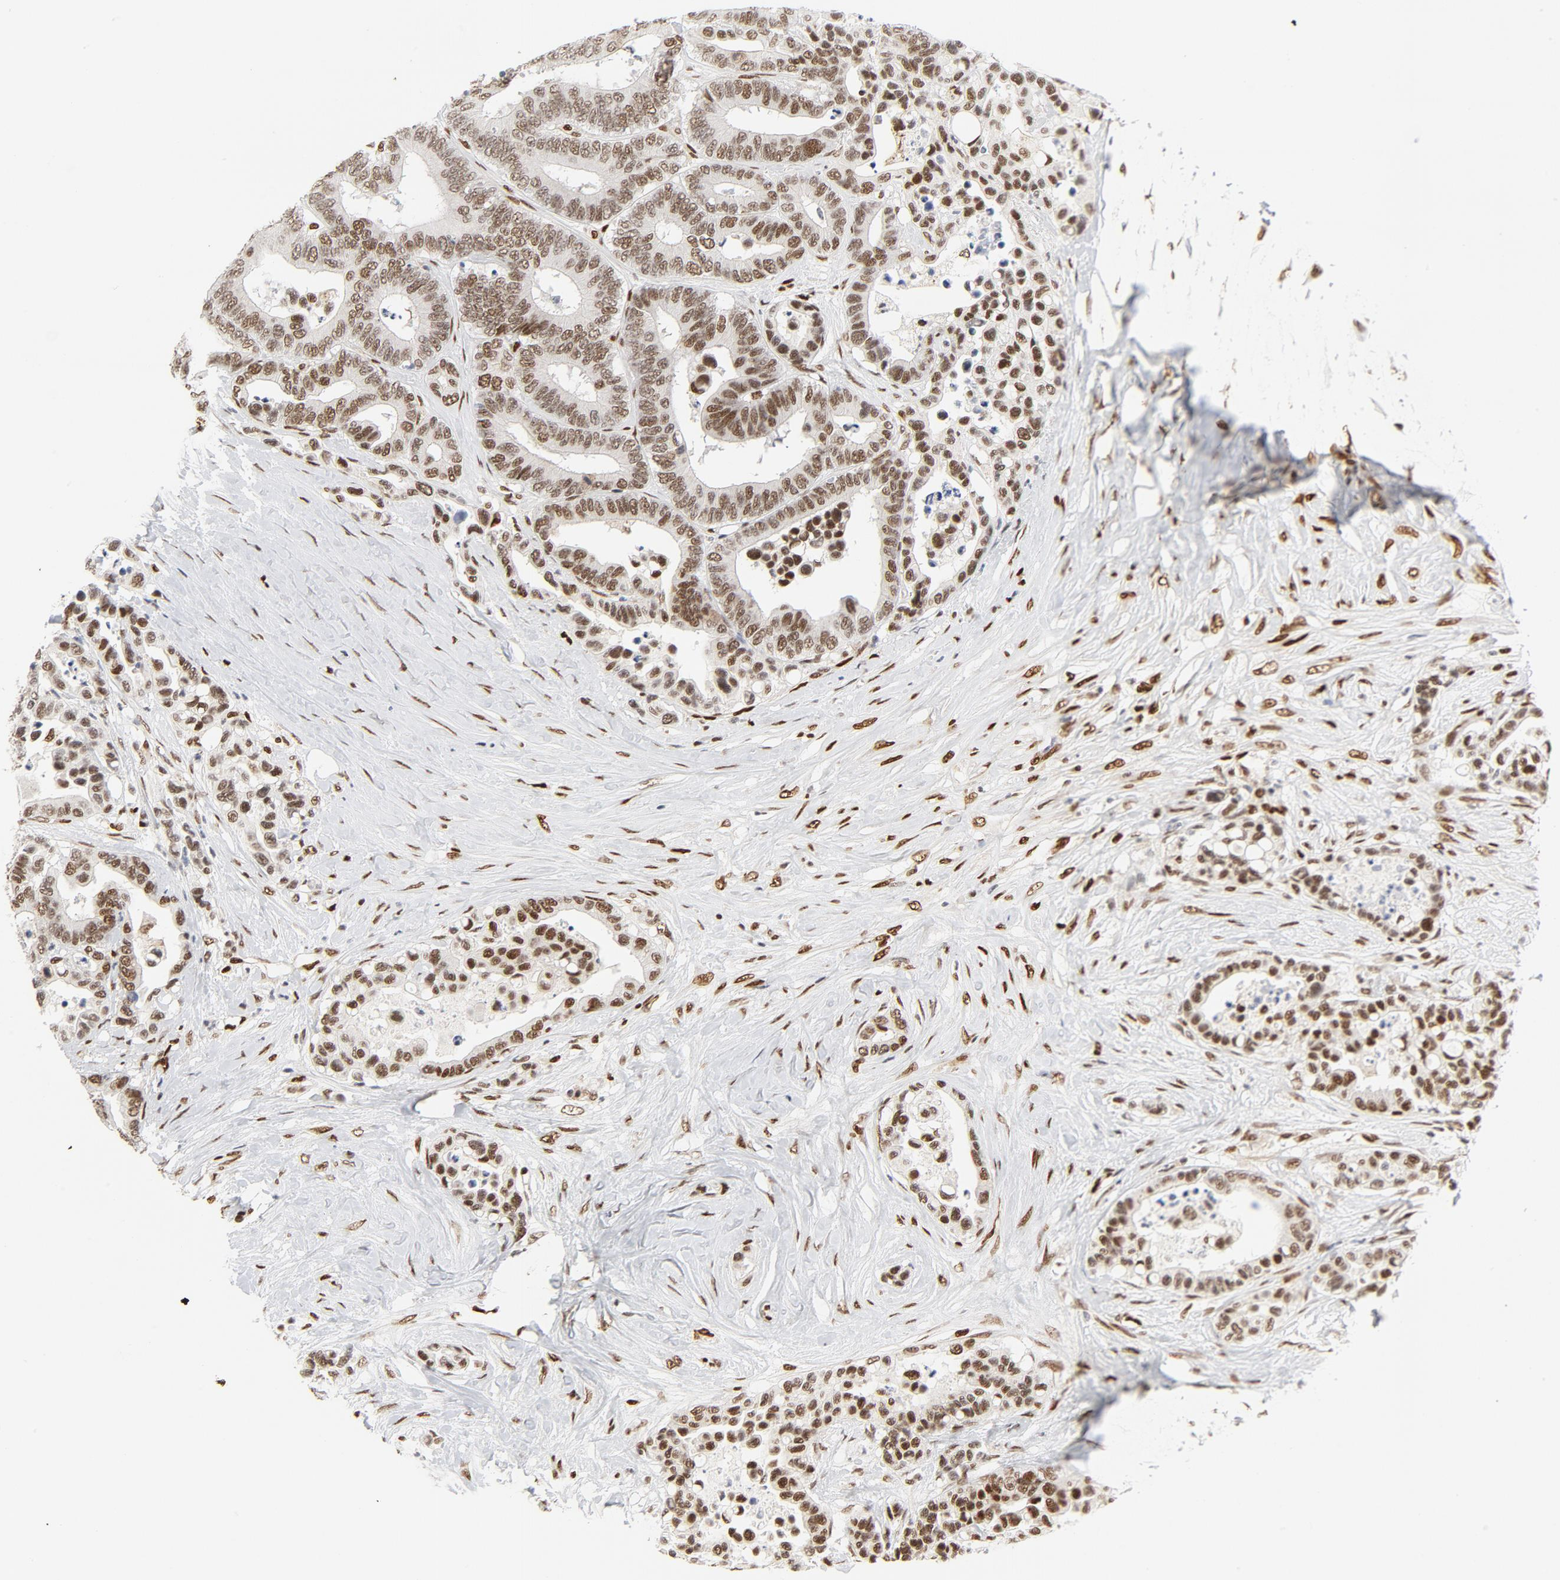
{"staining": {"intensity": "moderate", "quantity": ">75%", "location": "nuclear"}, "tissue": "colorectal cancer", "cell_type": "Tumor cells", "image_type": "cancer", "snomed": [{"axis": "morphology", "description": "Adenocarcinoma, NOS"}, {"axis": "topography", "description": "Colon"}], "caption": "Immunohistochemistry (IHC) staining of colorectal cancer, which displays medium levels of moderate nuclear positivity in approximately >75% of tumor cells indicating moderate nuclear protein expression. The staining was performed using DAB (3,3'-diaminobenzidine) (brown) for protein detection and nuclei were counterstained in hematoxylin (blue).", "gene": "MEF2A", "patient": {"sex": "male", "age": 82}}